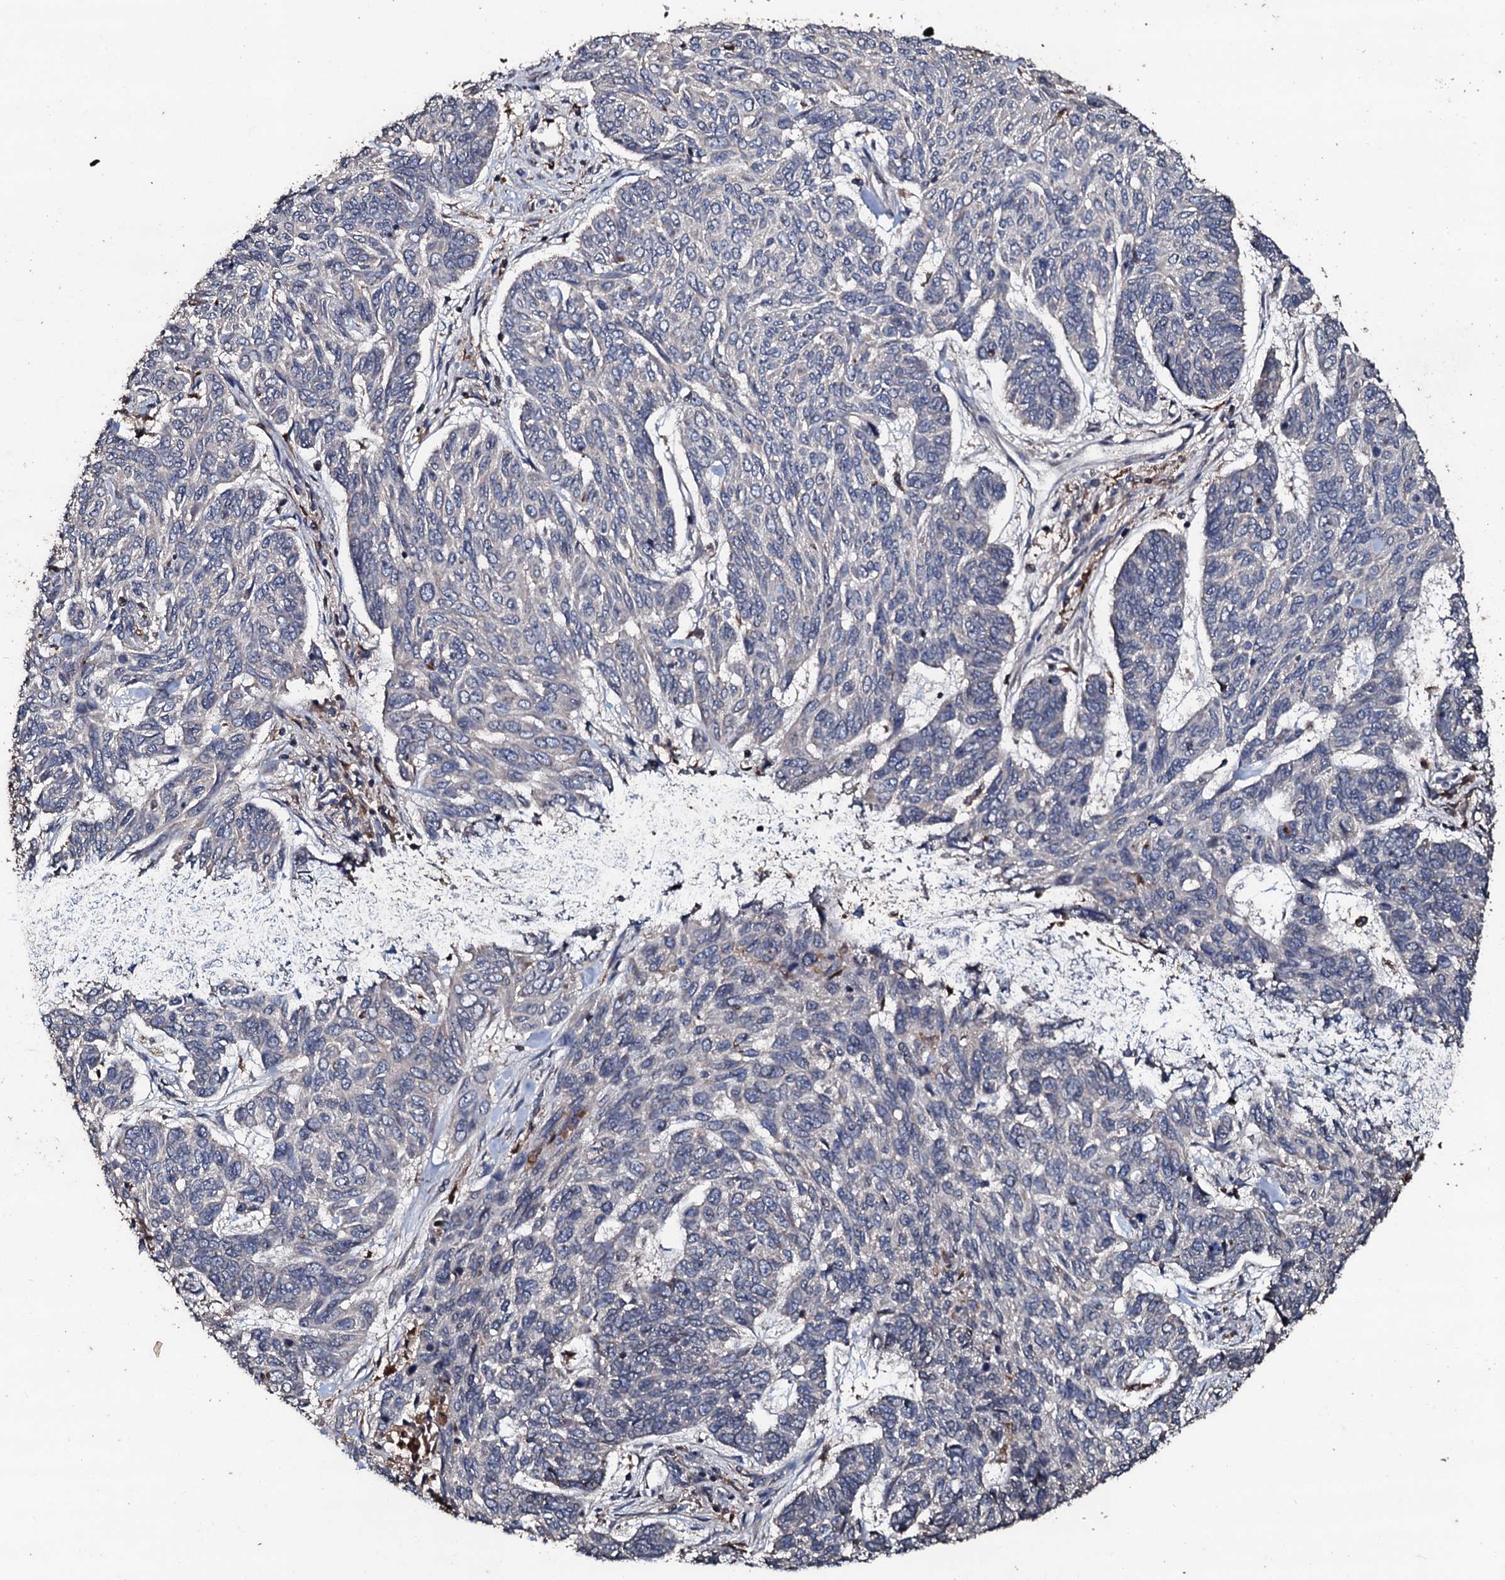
{"staining": {"intensity": "negative", "quantity": "none", "location": "none"}, "tissue": "skin cancer", "cell_type": "Tumor cells", "image_type": "cancer", "snomed": [{"axis": "morphology", "description": "Basal cell carcinoma"}, {"axis": "topography", "description": "Skin"}], "caption": "Human basal cell carcinoma (skin) stained for a protein using immunohistochemistry shows no expression in tumor cells.", "gene": "SDHAF2", "patient": {"sex": "female", "age": 65}}